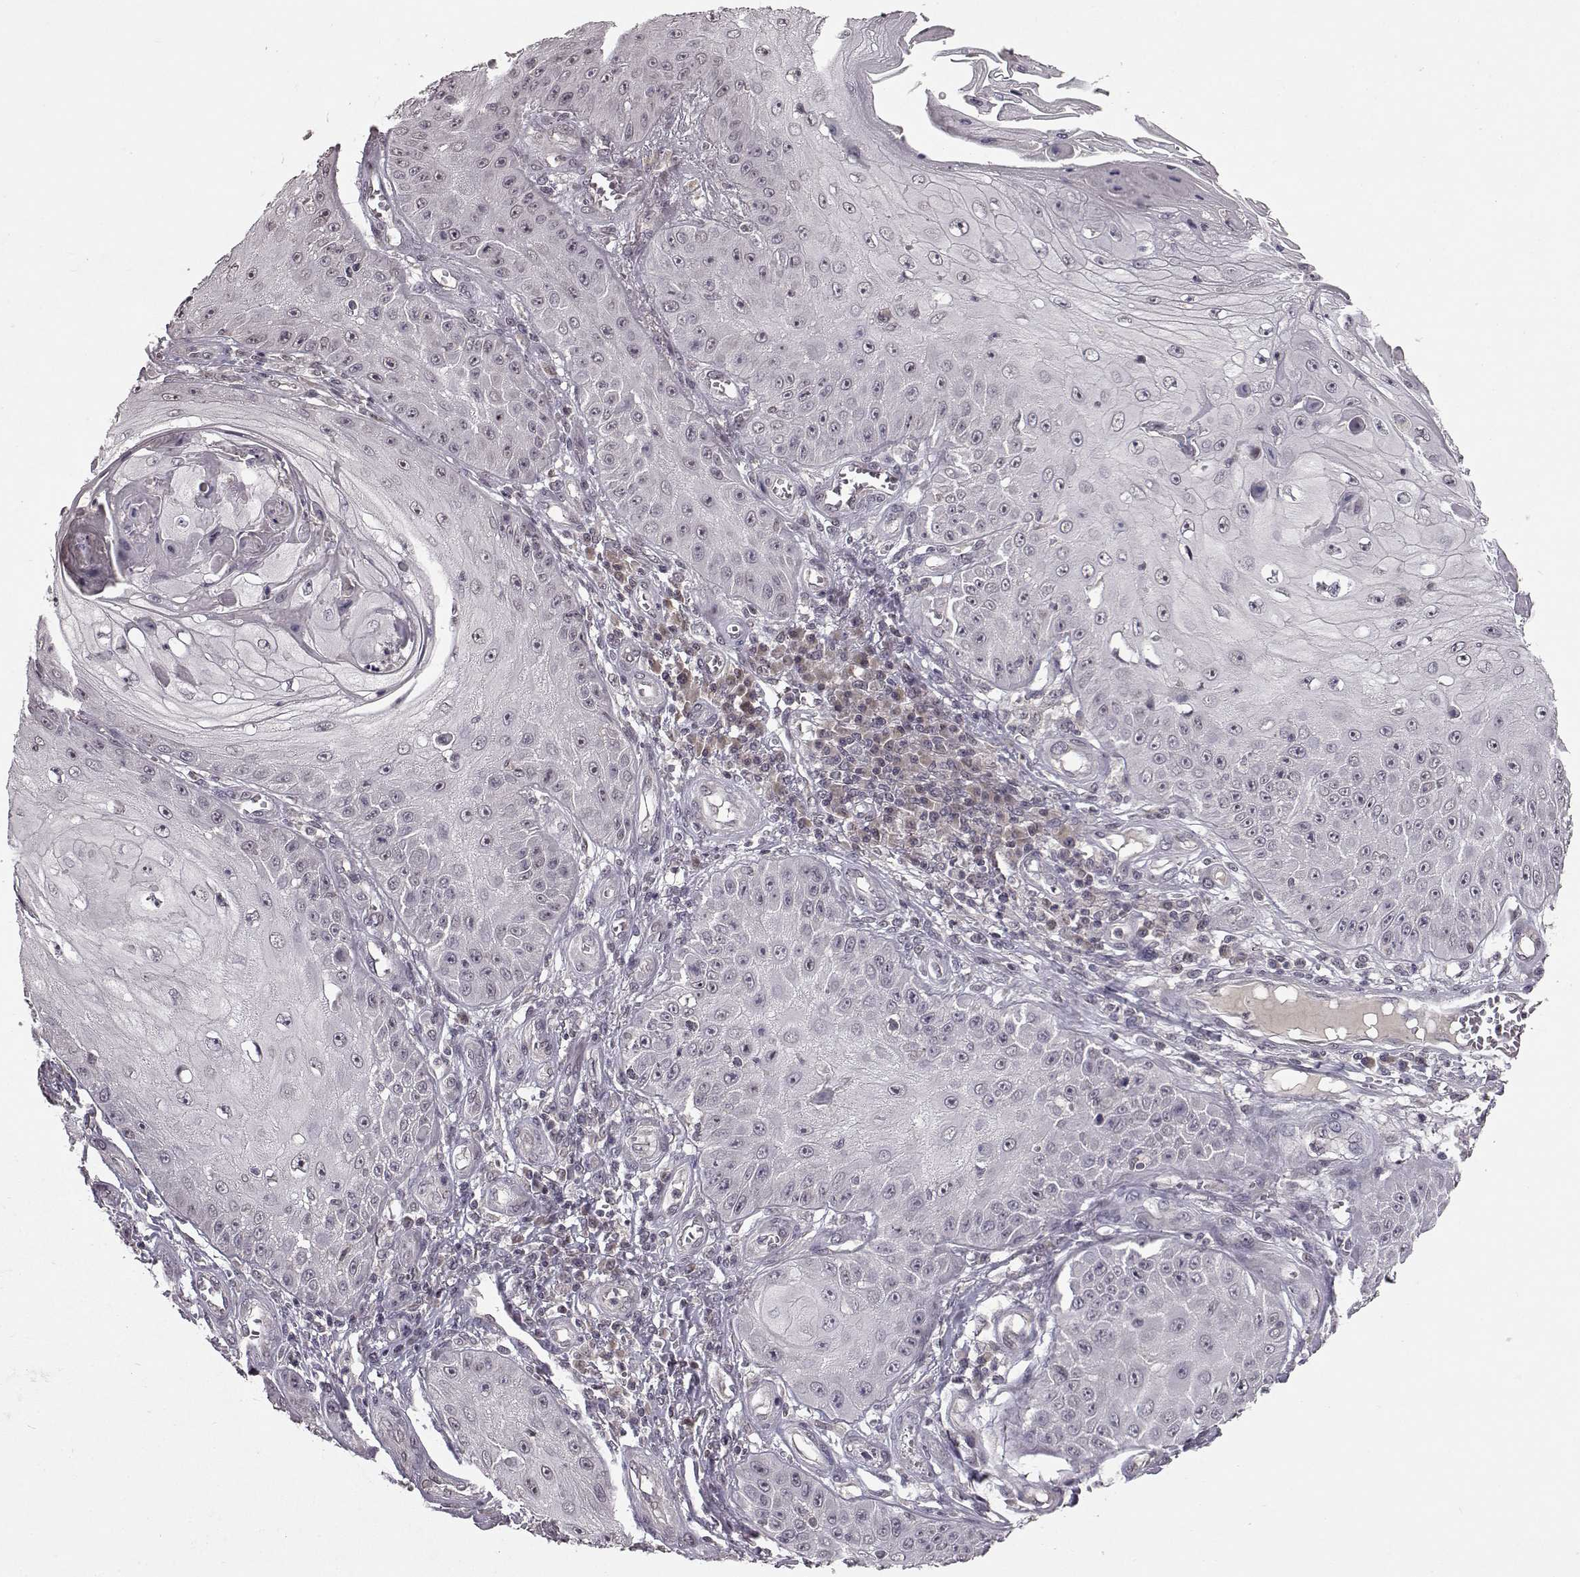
{"staining": {"intensity": "weak", "quantity": "<25%", "location": "cytoplasmic/membranous"}, "tissue": "skin cancer", "cell_type": "Tumor cells", "image_type": "cancer", "snomed": [{"axis": "morphology", "description": "Squamous cell carcinoma, NOS"}, {"axis": "topography", "description": "Skin"}], "caption": "An immunohistochemistry micrograph of skin cancer is shown. There is no staining in tumor cells of skin cancer.", "gene": "NTRK2", "patient": {"sex": "male", "age": 70}}